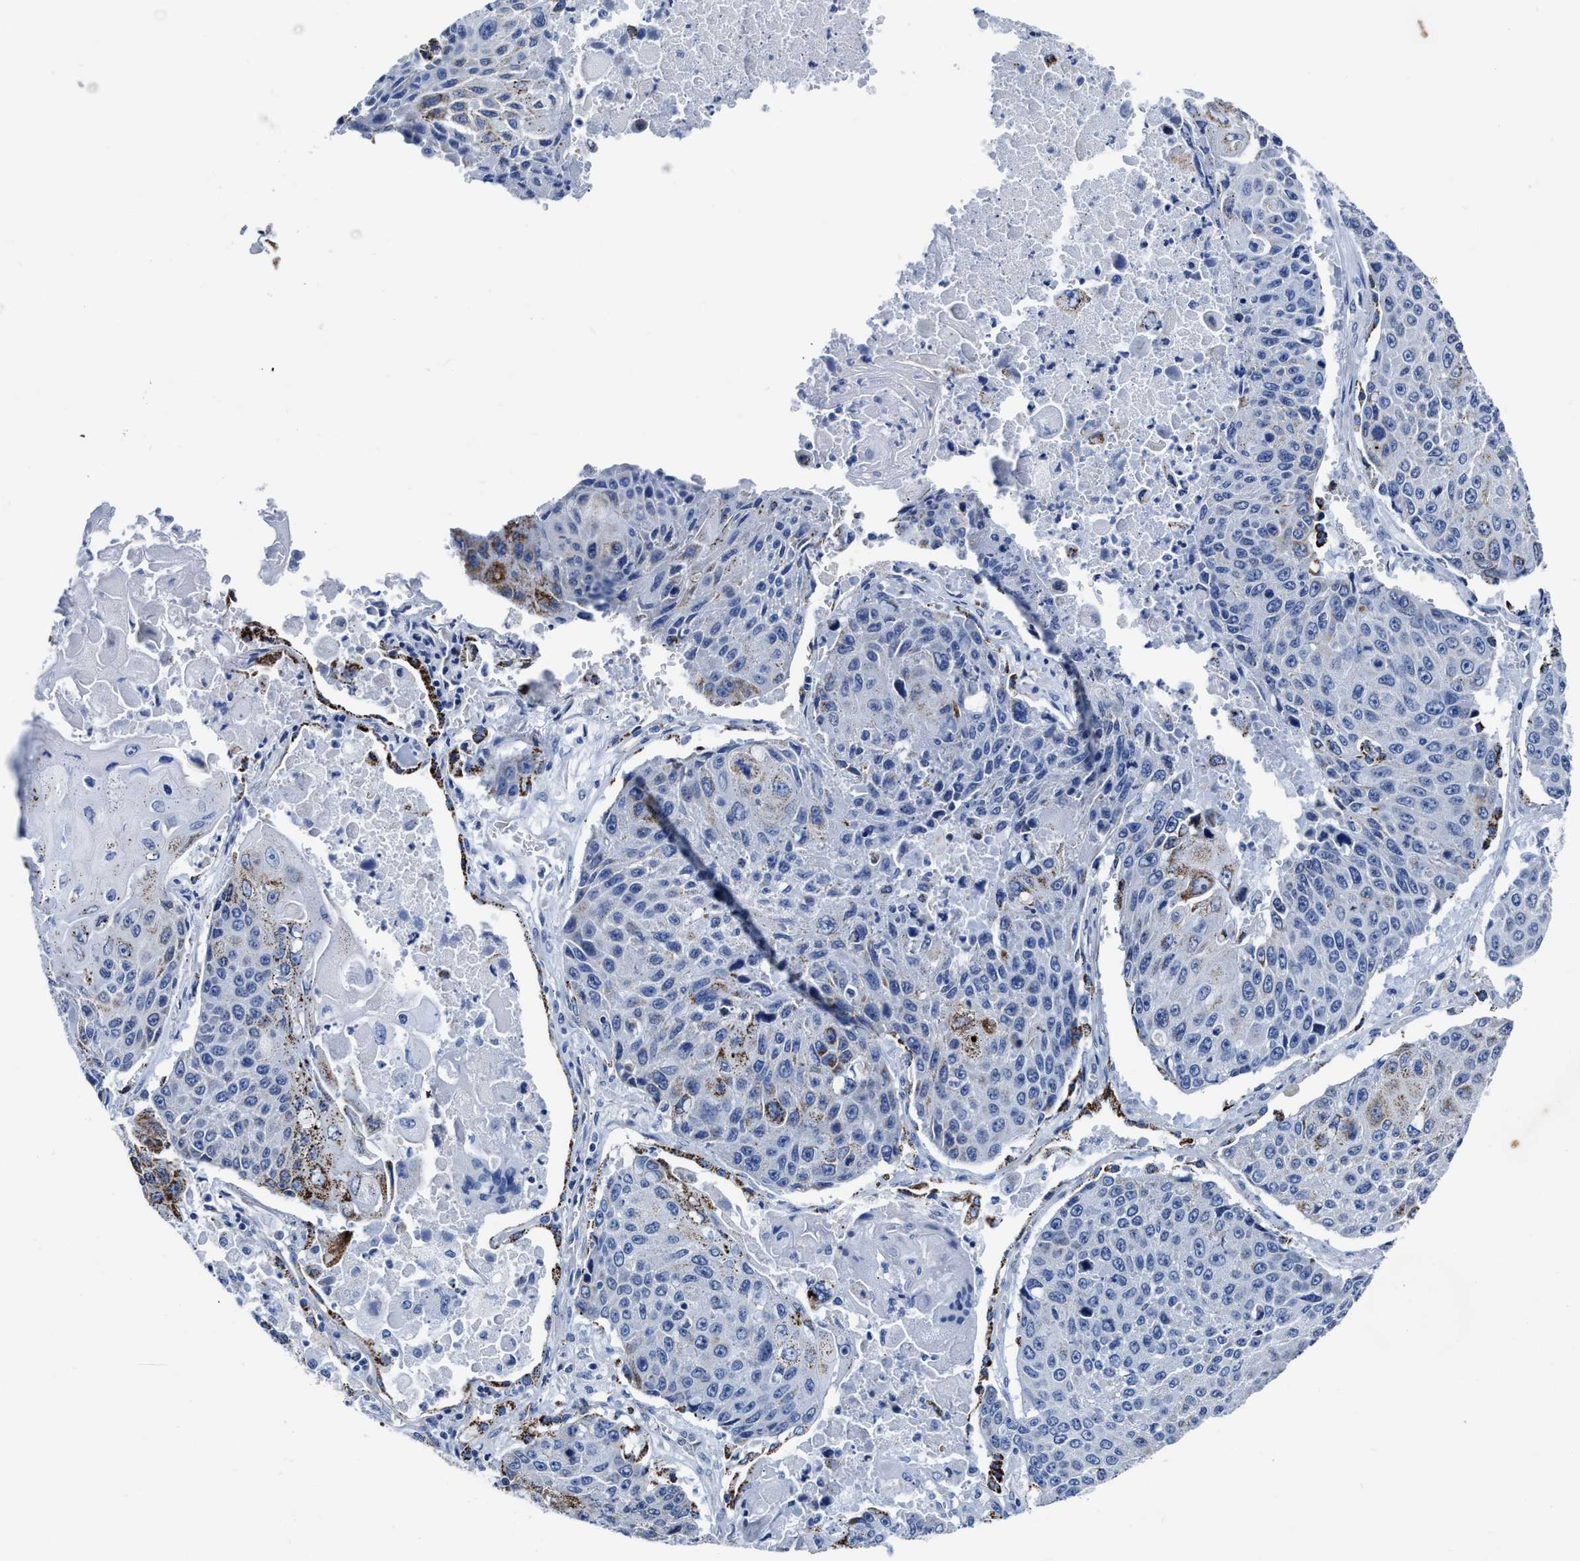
{"staining": {"intensity": "negative", "quantity": "none", "location": "none"}, "tissue": "lung cancer", "cell_type": "Tumor cells", "image_type": "cancer", "snomed": [{"axis": "morphology", "description": "Squamous cell carcinoma, NOS"}, {"axis": "topography", "description": "Lung"}], "caption": "A high-resolution micrograph shows immunohistochemistry staining of squamous cell carcinoma (lung), which reveals no significant expression in tumor cells.", "gene": "KCNMB3", "patient": {"sex": "male", "age": 61}}